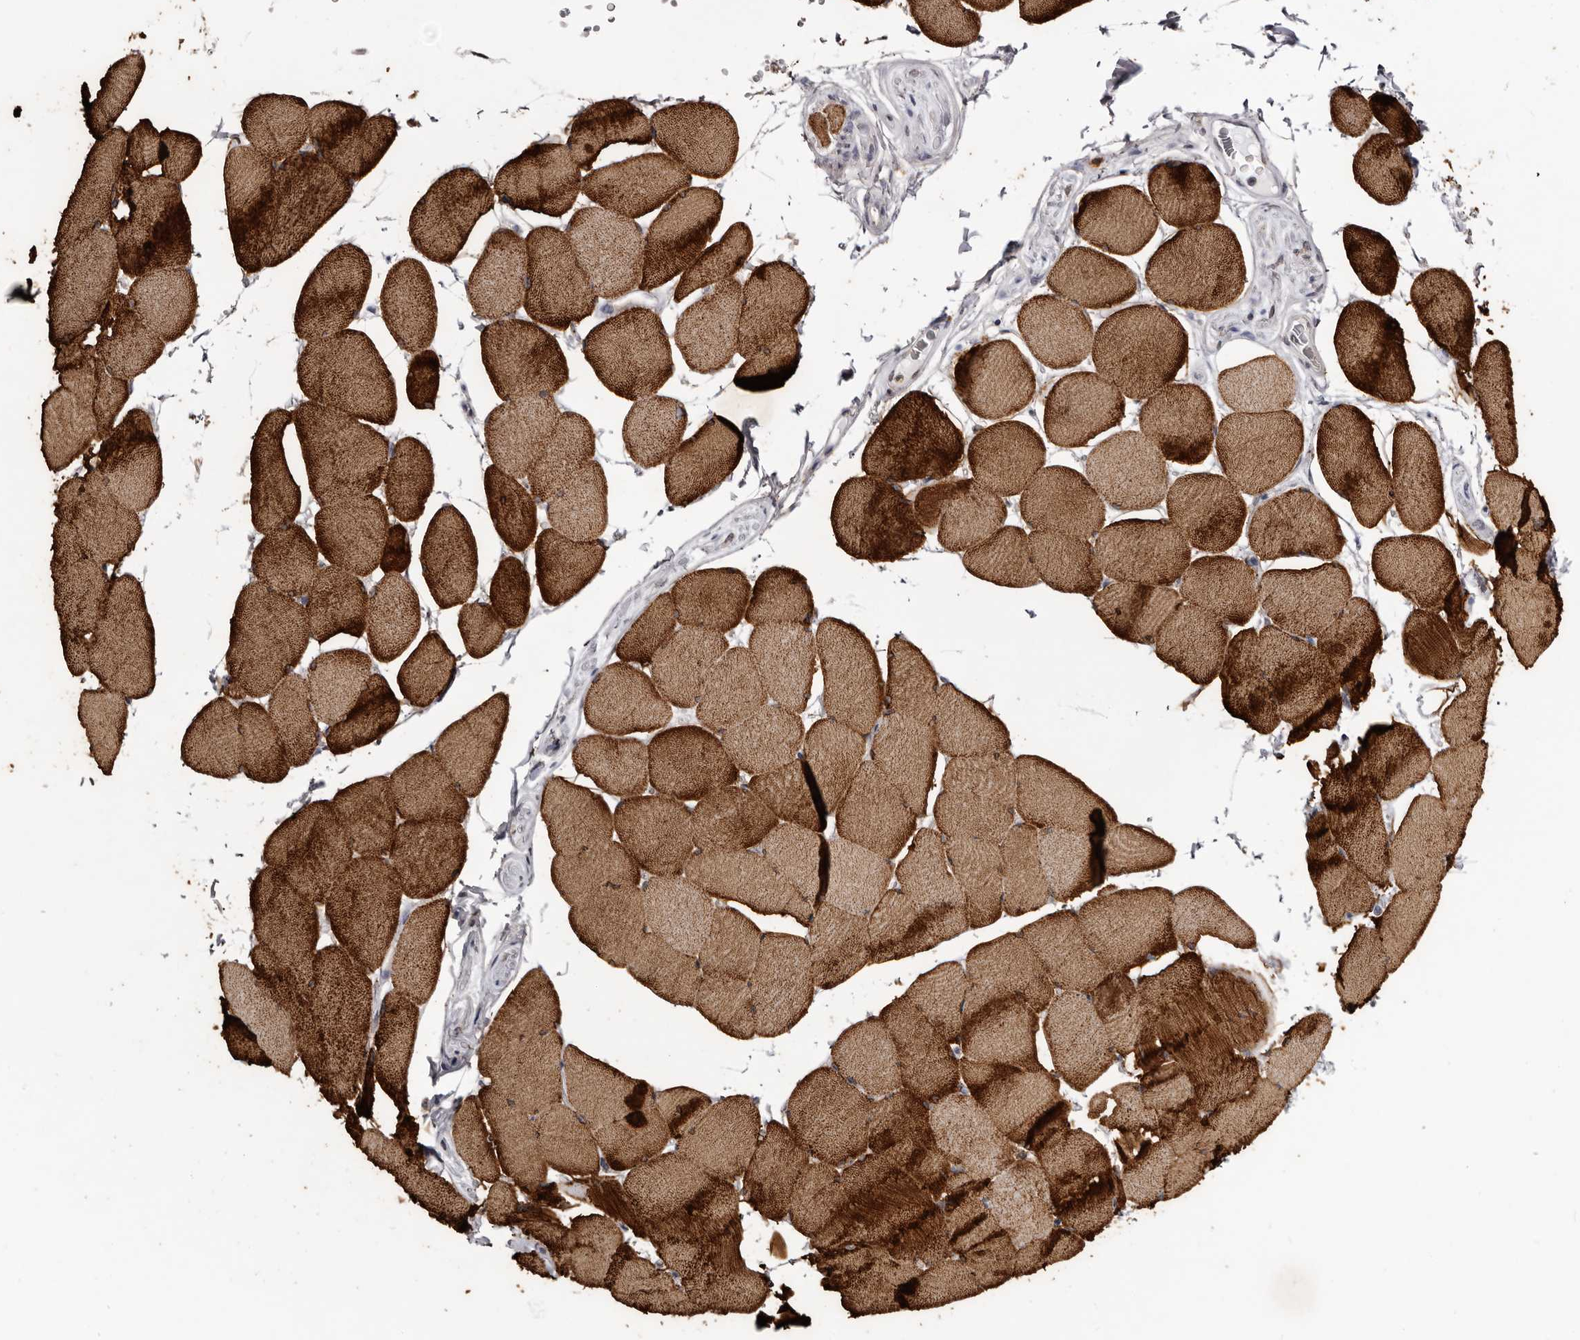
{"staining": {"intensity": "strong", "quantity": ">75%", "location": "cytoplasmic/membranous"}, "tissue": "skeletal muscle", "cell_type": "Myocytes", "image_type": "normal", "snomed": [{"axis": "morphology", "description": "Normal tissue, NOS"}, {"axis": "topography", "description": "Skeletal muscle"}], "caption": "Immunohistochemical staining of benign skeletal muscle displays >75% levels of strong cytoplasmic/membranous protein positivity in about >75% of myocytes.", "gene": "CASQ1", "patient": {"sex": "male", "age": 62}}